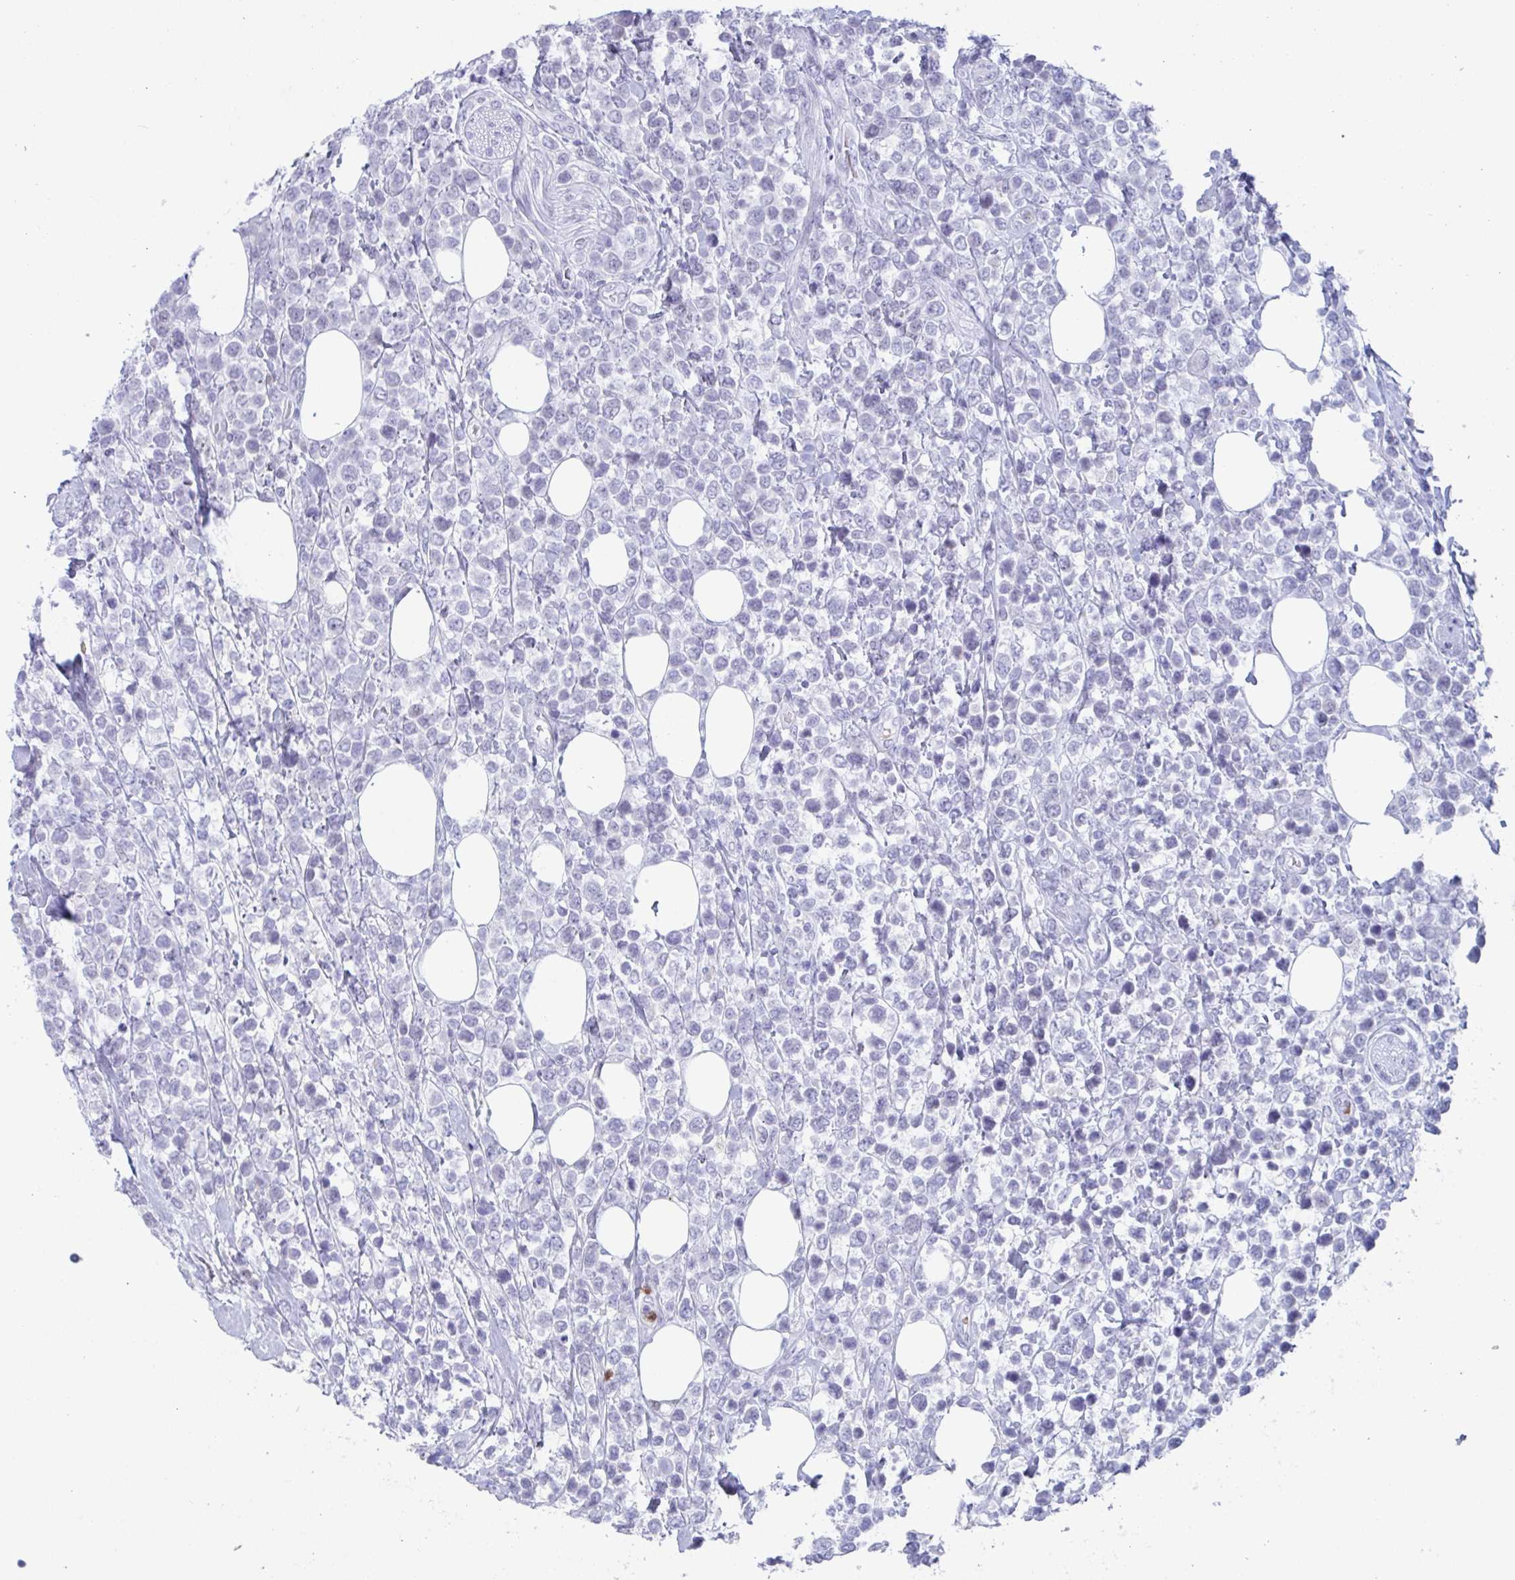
{"staining": {"intensity": "negative", "quantity": "none", "location": "none"}, "tissue": "lymphoma", "cell_type": "Tumor cells", "image_type": "cancer", "snomed": [{"axis": "morphology", "description": "Malignant lymphoma, non-Hodgkin's type, High grade"}, {"axis": "topography", "description": "Soft tissue"}], "caption": "This is a image of immunohistochemistry (IHC) staining of malignant lymphoma, non-Hodgkin's type (high-grade), which shows no expression in tumor cells.", "gene": "CYP4F11", "patient": {"sex": "female", "age": 56}}